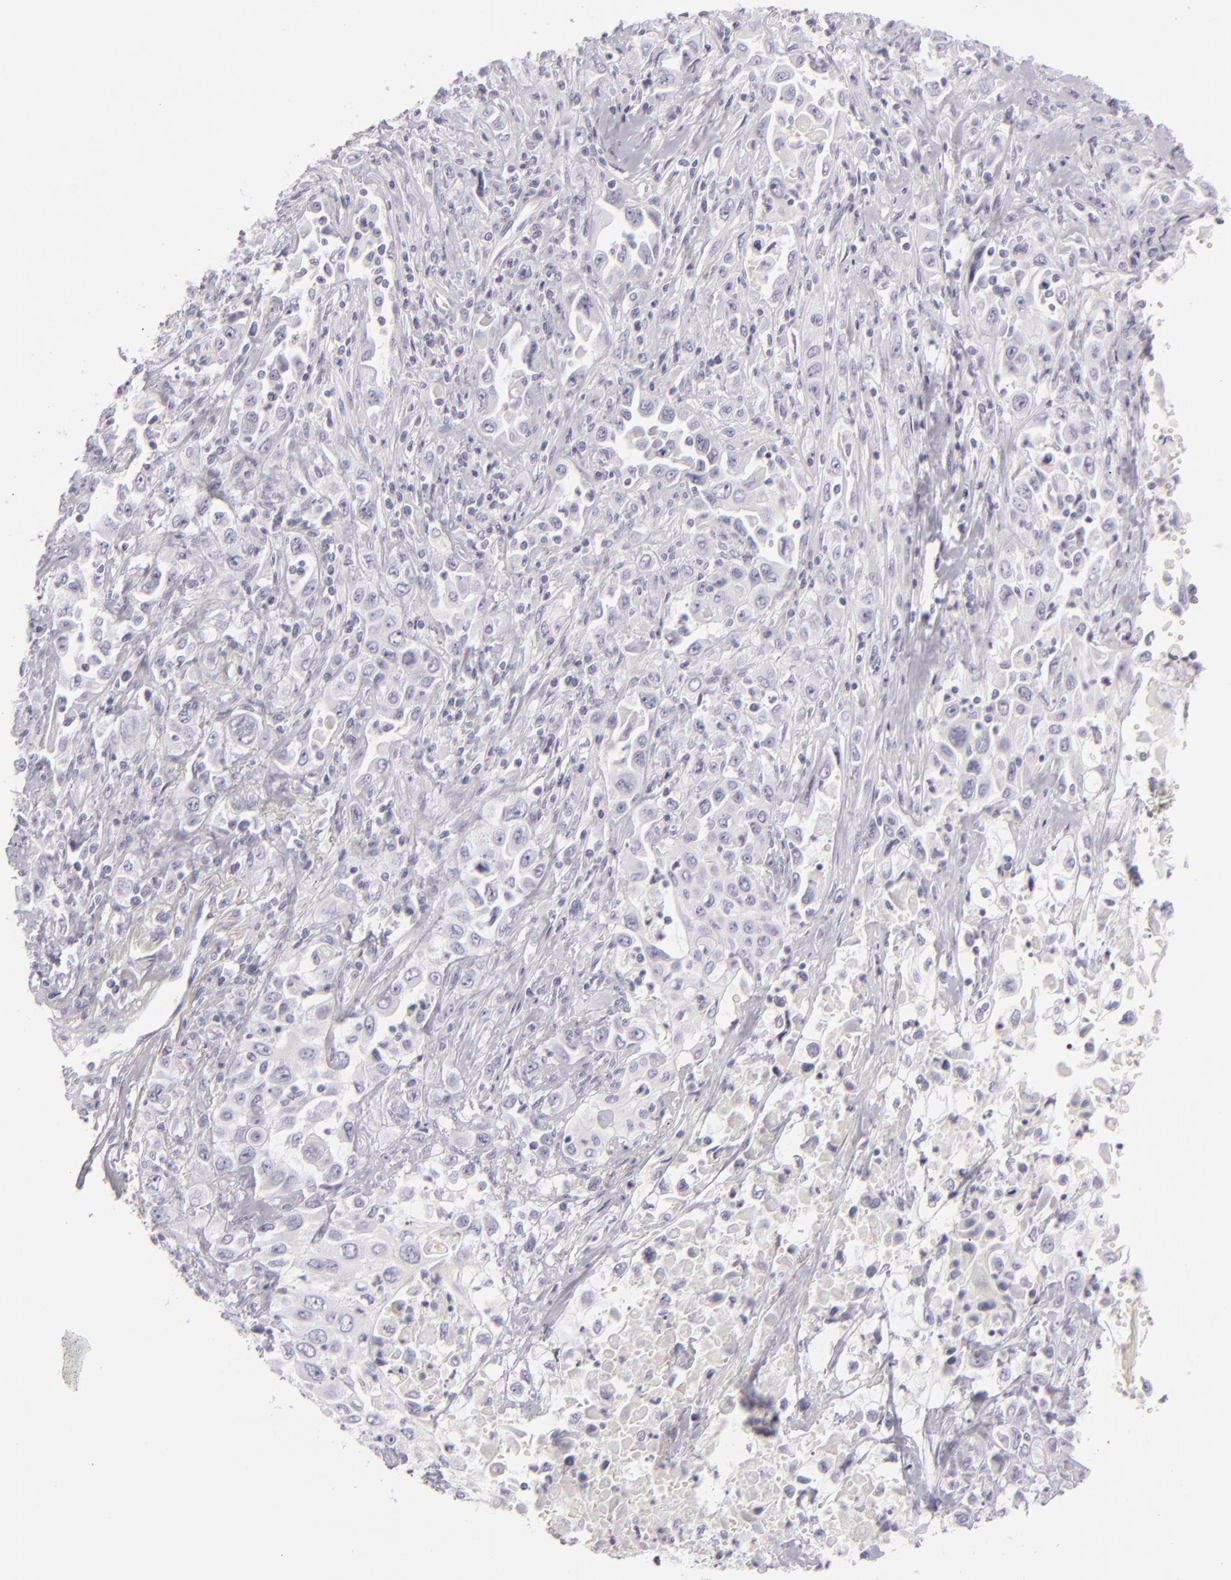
{"staining": {"intensity": "negative", "quantity": "none", "location": "none"}, "tissue": "pancreatic cancer", "cell_type": "Tumor cells", "image_type": "cancer", "snomed": [{"axis": "morphology", "description": "Adenocarcinoma, NOS"}, {"axis": "topography", "description": "Pancreas"}], "caption": "Immunohistochemistry image of neoplastic tissue: human pancreatic adenocarcinoma stained with DAB displays no significant protein positivity in tumor cells.", "gene": "CDX2", "patient": {"sex": "male", "age": 70}}